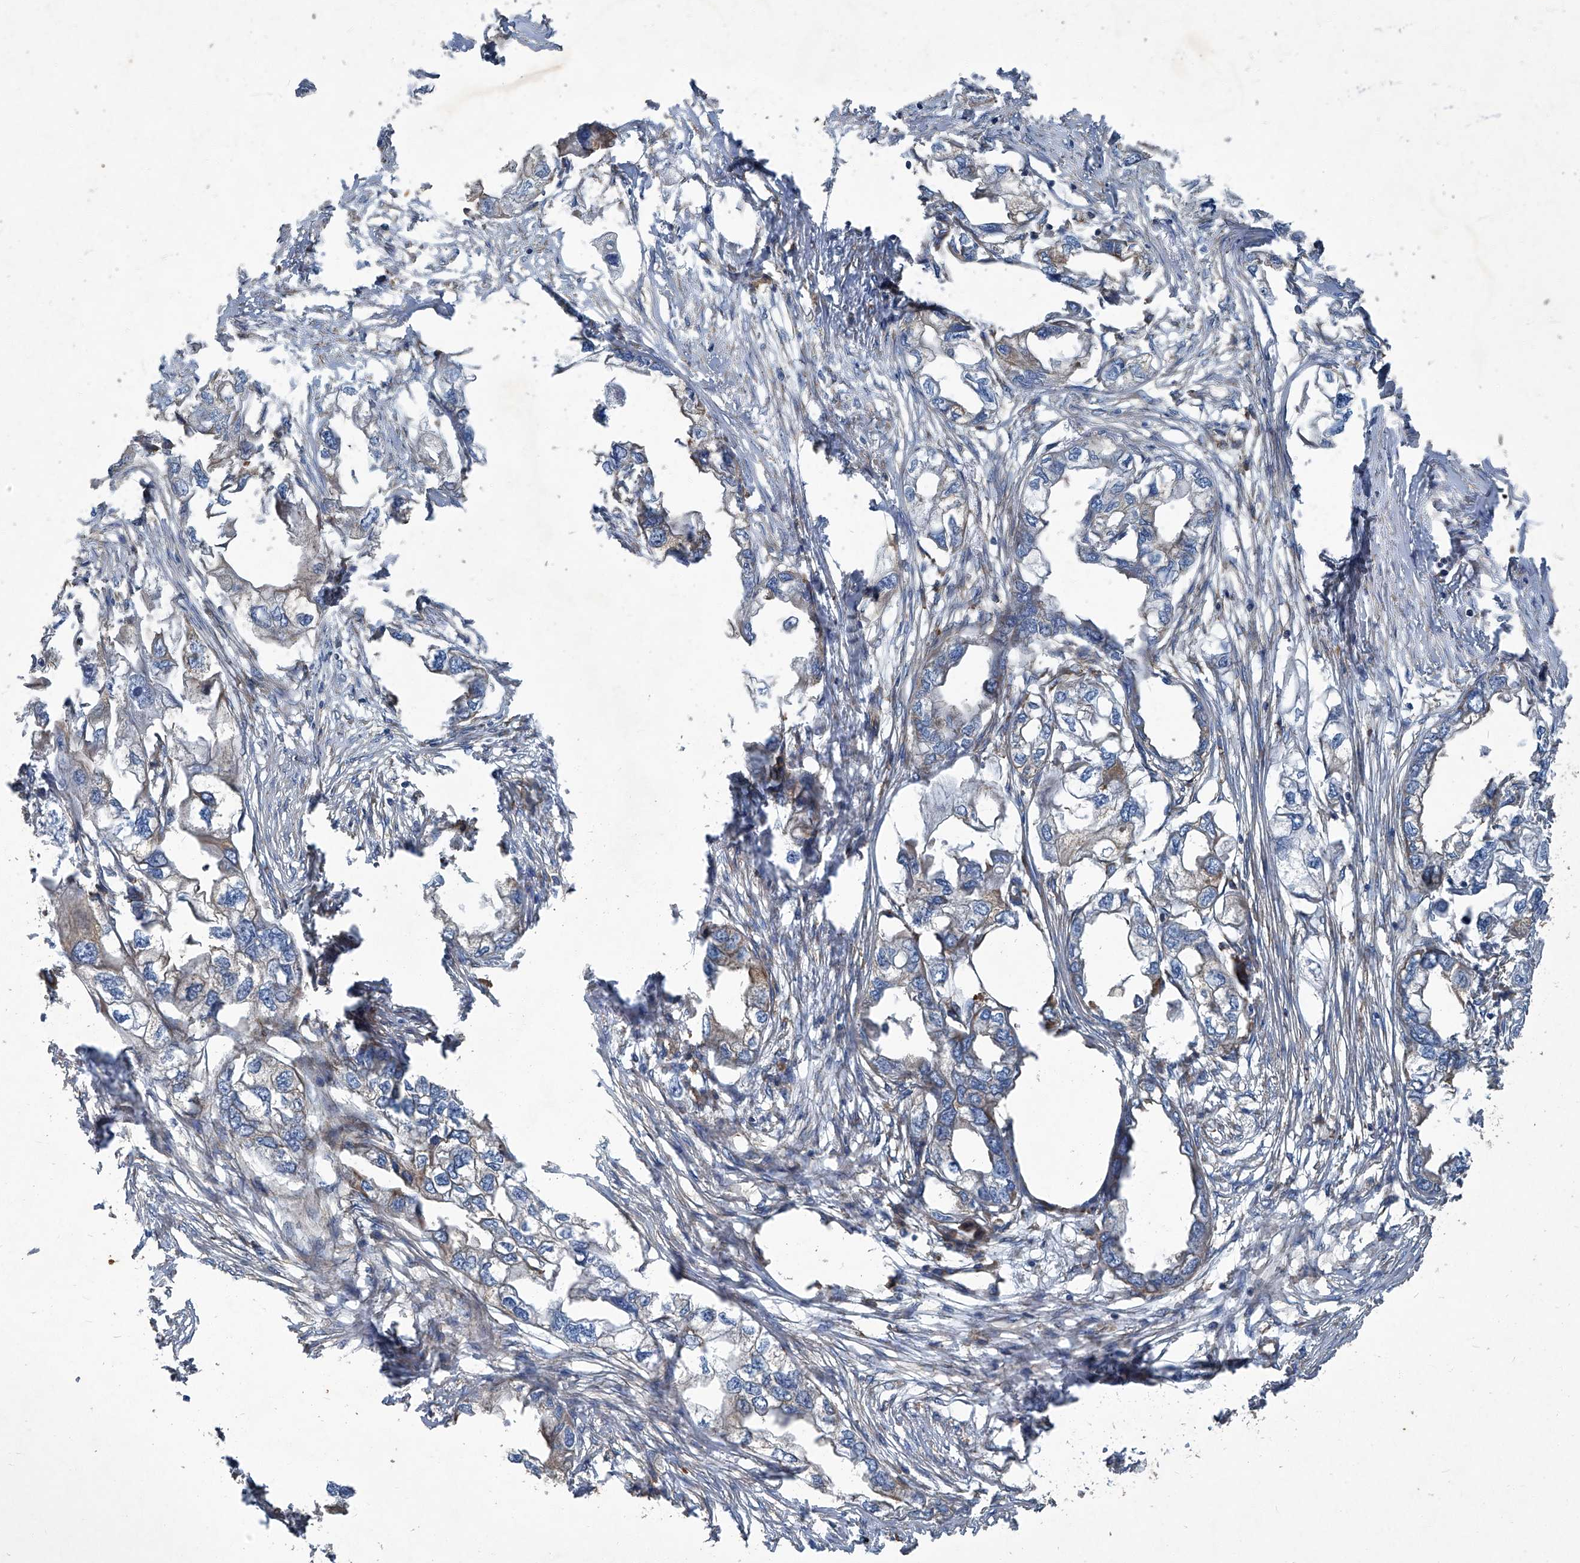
{"staining": {"intensity": "weak", "quantity": "<25%", "location": "cytoplasmic/membranous"}, "tissue": "endometrial cancer", "cell_type": "Tumor cells", "image_type": "cancer", "snomed": [{"axis": "morphology", "description": "Adenocarcinoma, NOS"}, {"axis": "morphology", "description": "Adenocarcinoma, metastatic, NOS"}, {"axis": "topography", "description": "Adipose tissue"}, {"axis": "topography", "description": "Endometrium"}], "caption": "Immunohistochemistry (IHC) micrograph of human endometrial metastatic adenocarcinoma stained for a protein (brown), which reveals no expression in tumor cells.", "gene": "PIGH", "patient": {"sex": "female", "age": 67}}